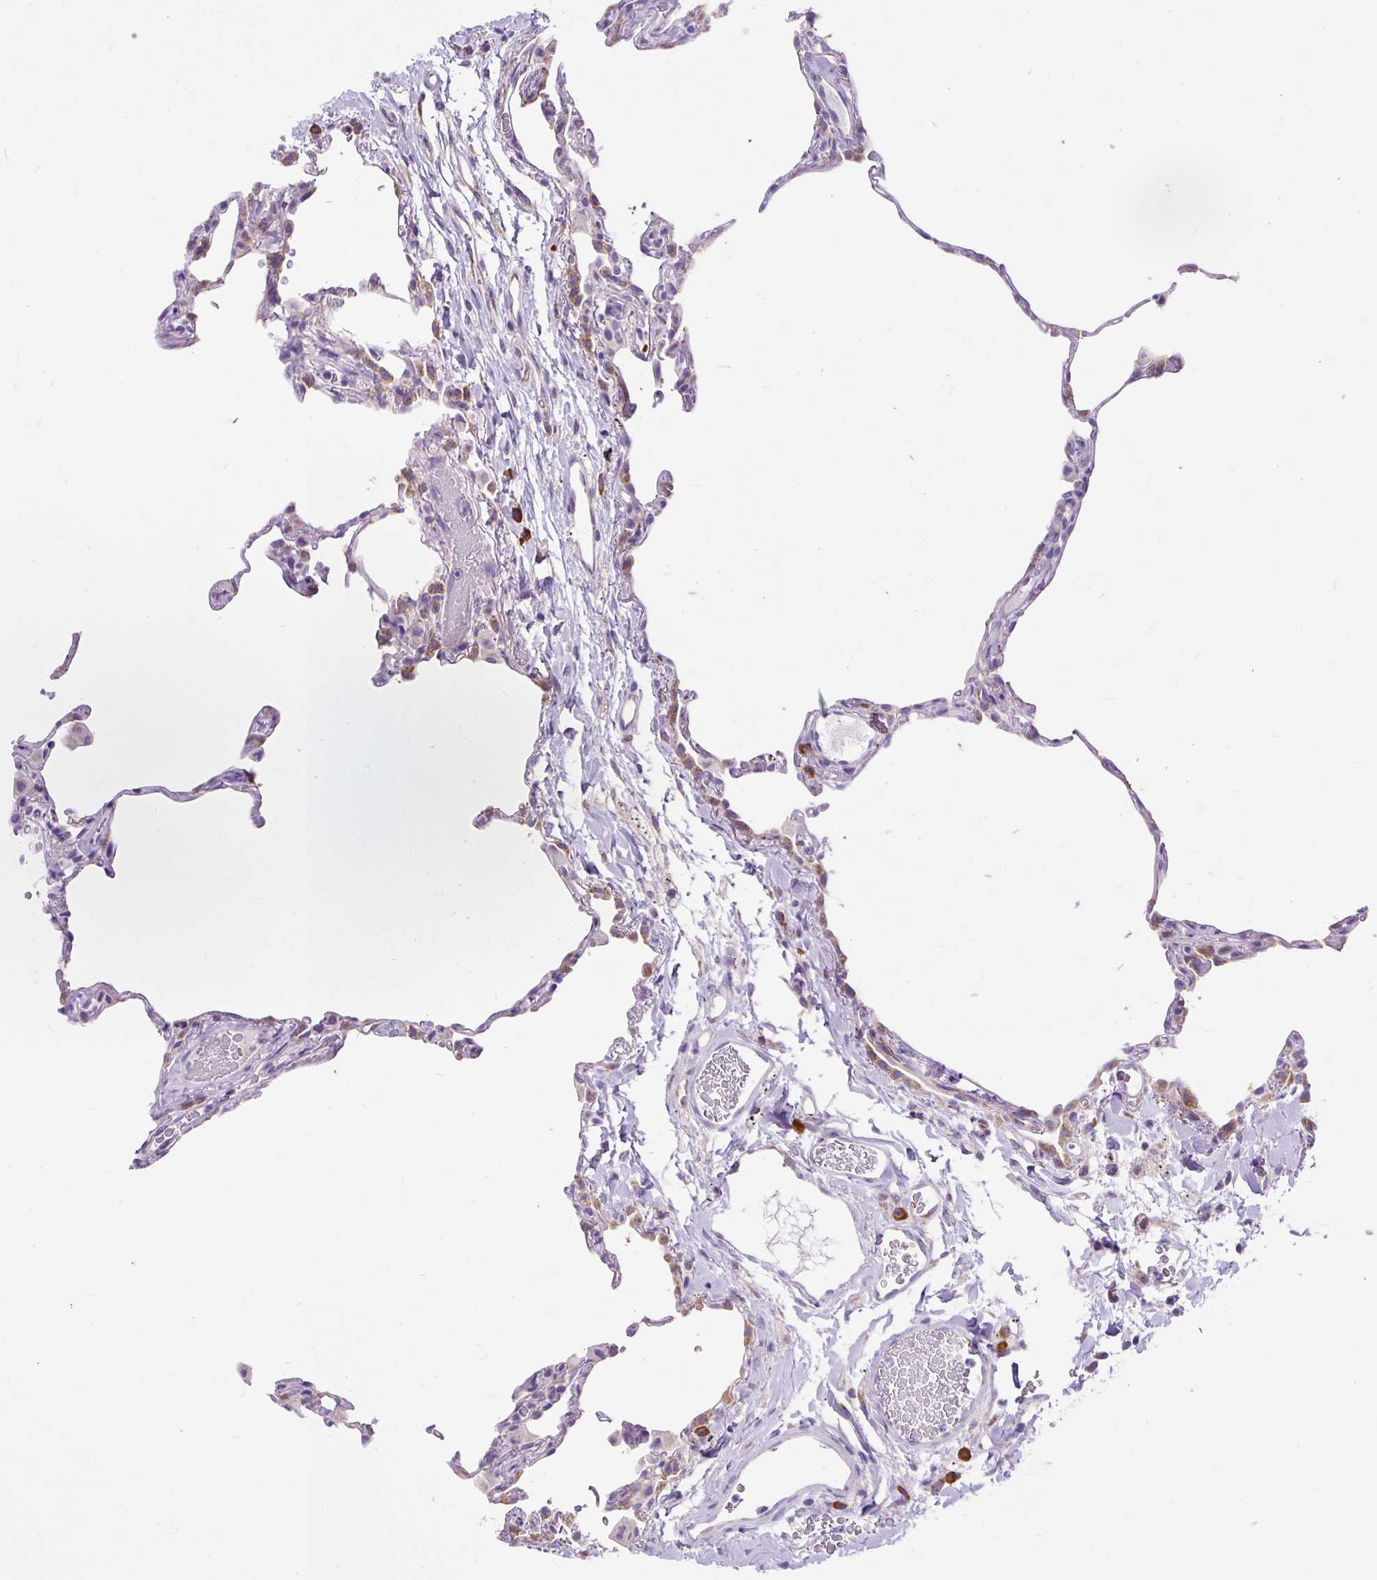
{"staining": {"intensity": "moderate", "quantity": "<25%", "location": "cytoplasmic/membranous"}, "tissue": "lung", "cell_type": "Alveolar cells", "image_type": "normal", "snomed": [{"axis": "morphology", "description": "Normal tissue, NOS"}, {"axis": "topography", "description": "Lung"}], "caption": "IHC (DAB (3,3'-diaminobenzidine)) staining of normal lung demonstrates moderate cytoplasmic/membranous protein staining in about <25% of alveolar cells.", "gene": "SYBU", "patient": {"sex": "female", "age": 57}}